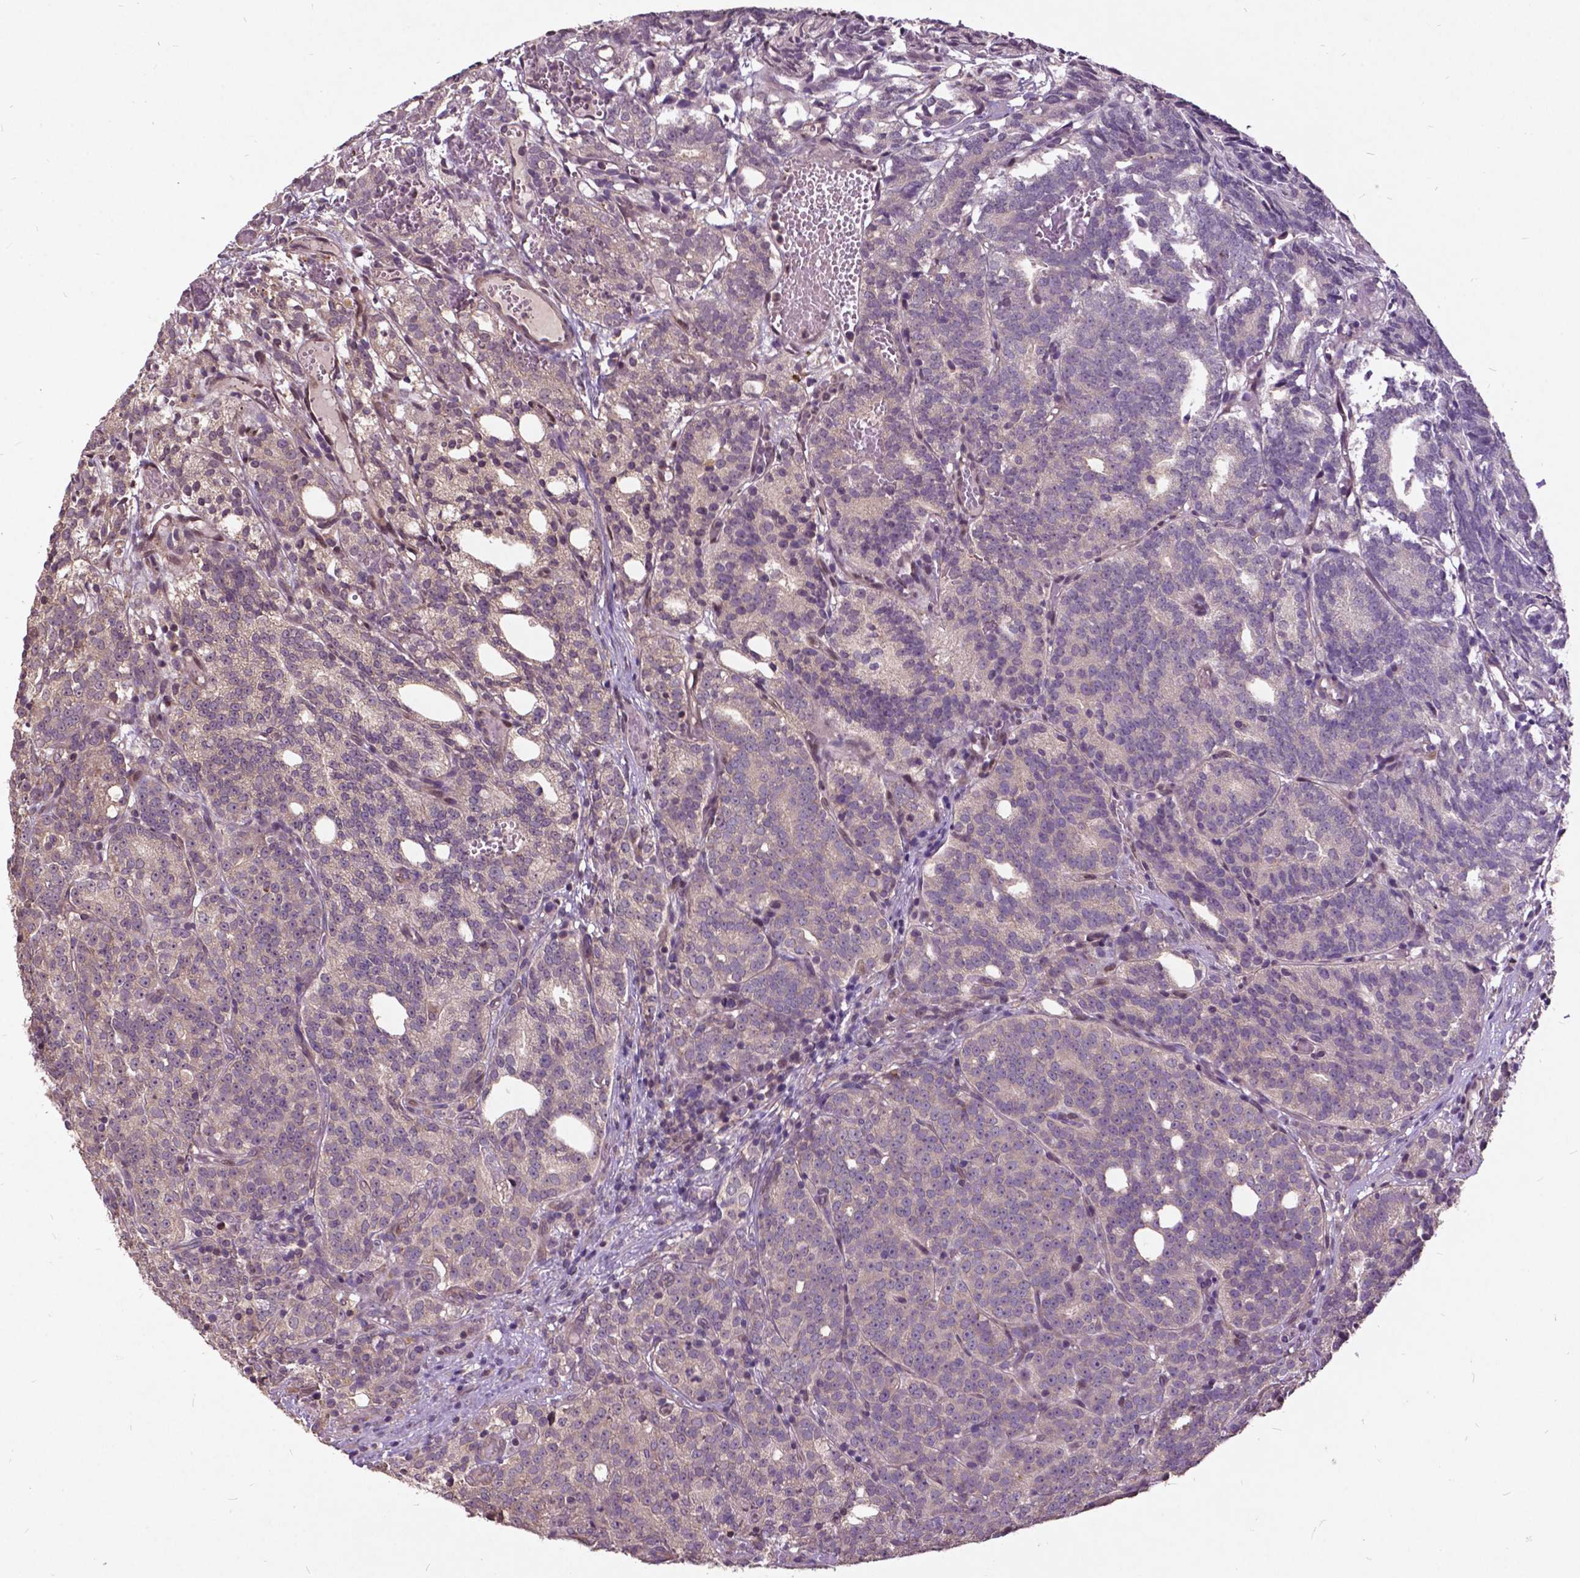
{"staining": {"intensity": "negative", "quantity": "none", "location": "none"}, "tissue": "prostate cancer", "cell_type": "Tumor cells", "image_type": "cancer", "snomed": [{"axis": "morphology", "description": "Adenocarcinoma, High grade"}, {"axis": "topography", "description": "Prostate"}], "caption": "IHC image of prostate cancer stained for a protein (brown), which exhibits no expression in tumor cells.", "gene": "AP1S3", "patient": {"sex": "male", "age": 53}}